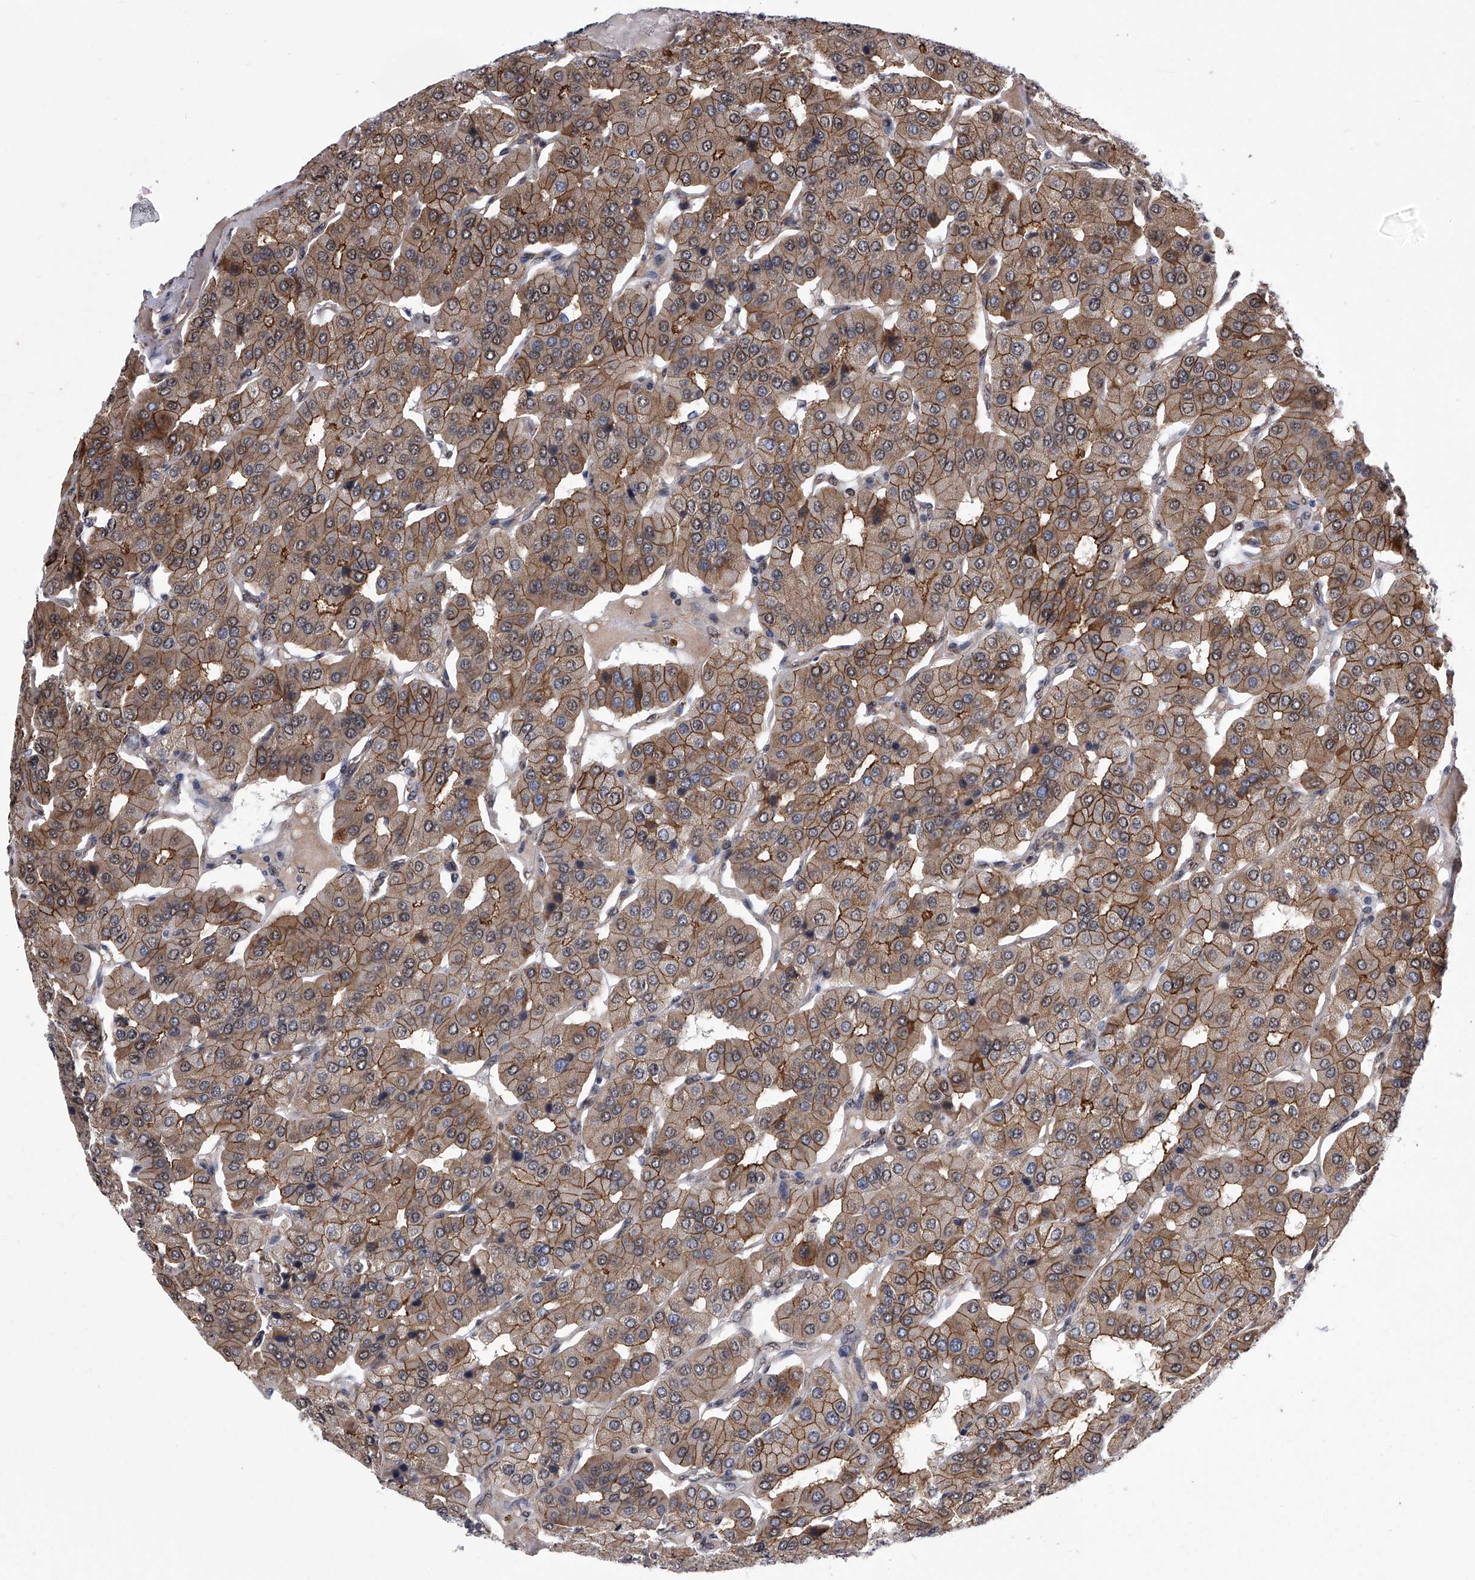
{"staining": {"intensity": "moderate", "quantity": ">75%", "location": "cytoplasmic/membranous"}, "tissue": "parathyroid gland", "cell_type": "Glandular cells", "image_type": "normal", "snomed": [{"axis": "morphology", "description": "Normal tissue, NOS"}, {"axis": "morphology", "description": "Adenoma, NOS"}, {"axis": "topography", "description": "Parathyroid gland"}], "caption": "Immunohistochemistry (IHC) photomicrograph of normal parathyroid gland: human parathyroid gland stained using immunohistochemistry displays medium levels of moderate protein expression localized specifically in the cytoplasmic/membranous of glandular cells, appearing as a cytoplasmic/membranous brown color.", "gene": "ZNF76", "patient": {"sex": "female", "age": 86}}